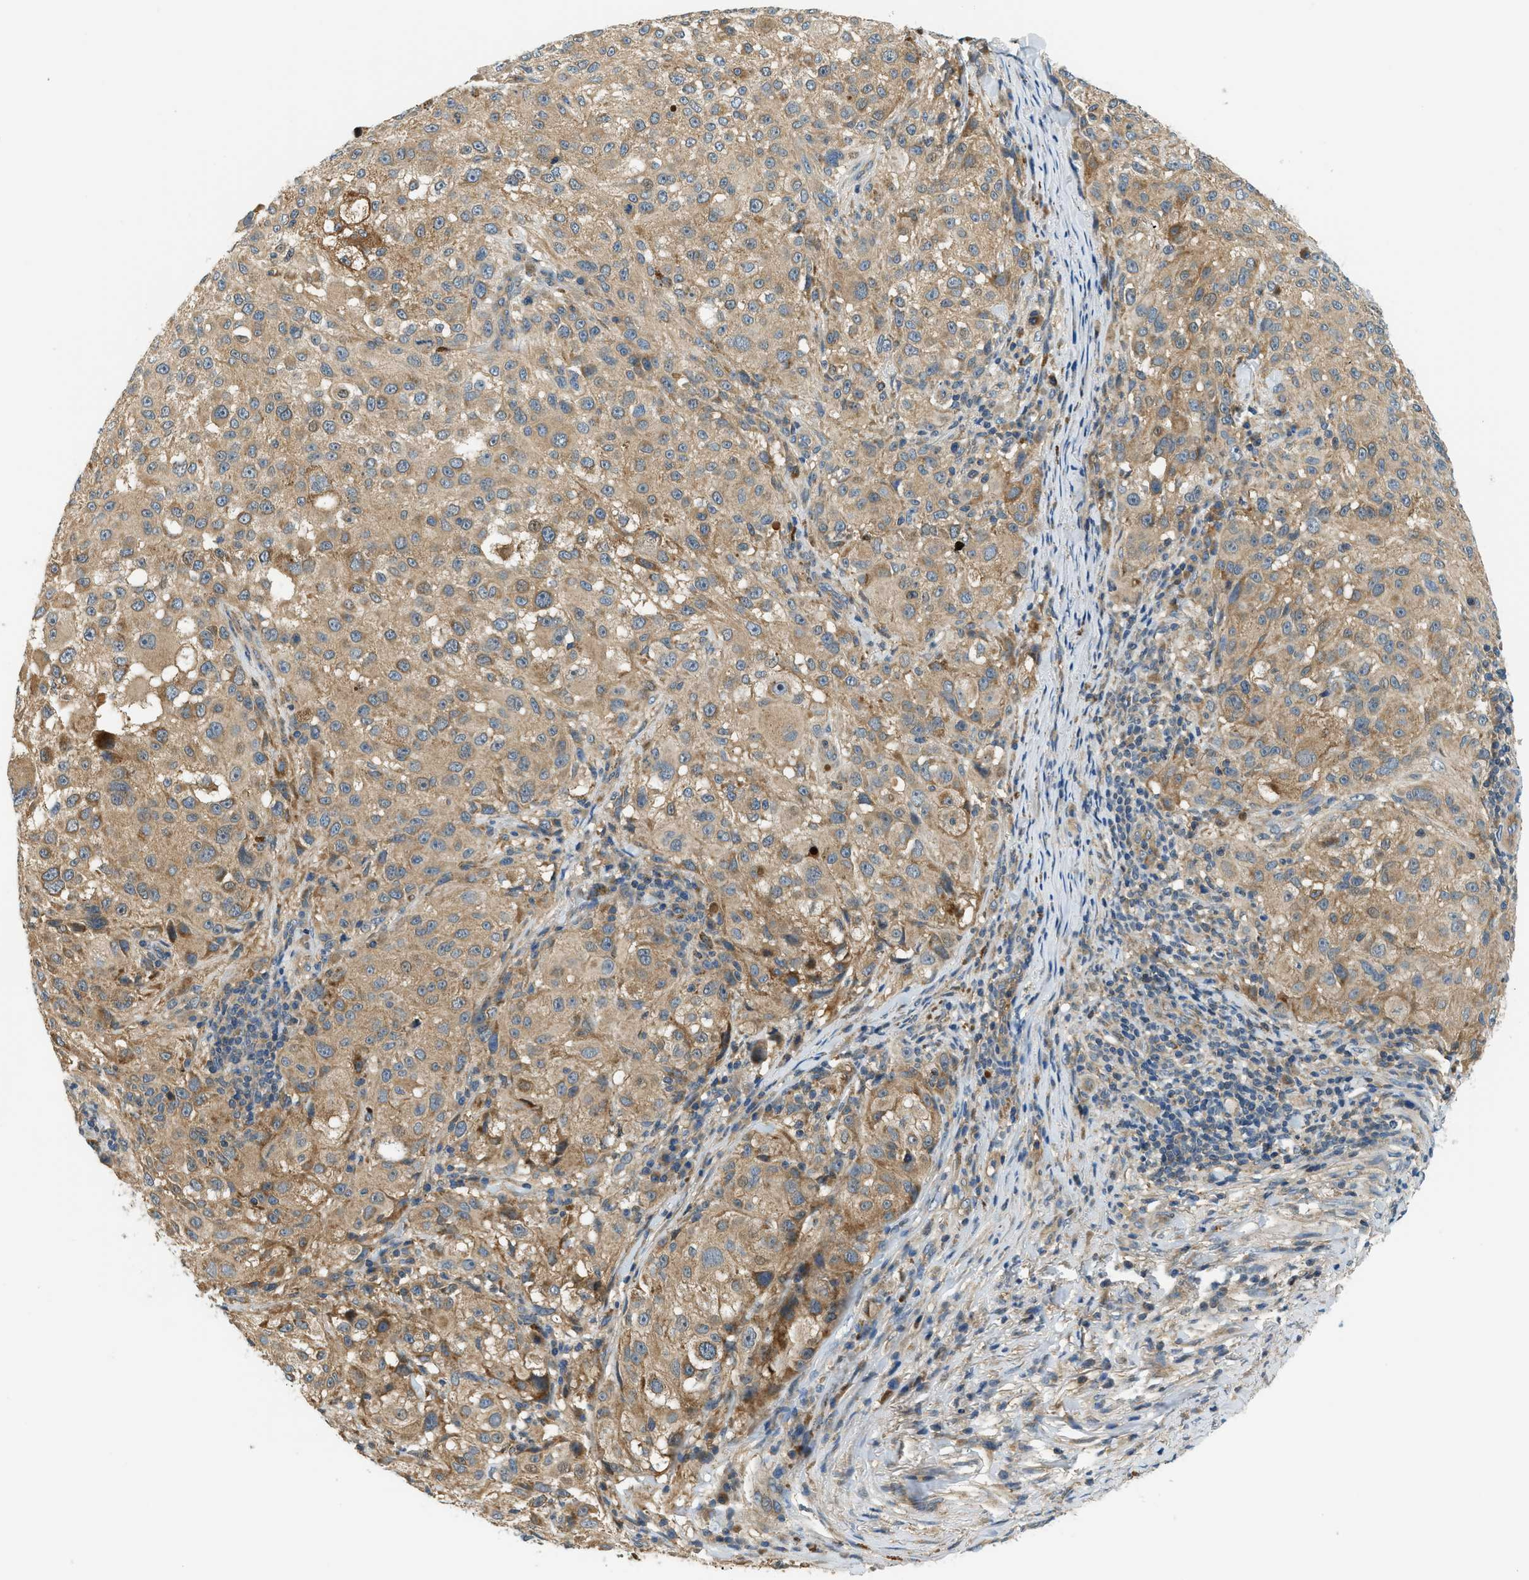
{"staining": {"intensity": "weak", "quantity": ">75%", "location": "cytoplasmic/membranous"}, "tissue": "melanoma", "cell_type": "Tumor cells", "image_type": "cancer", "snomed": [{"axis": "morphology", "description": "Necrosis, NOS"}, {"axis": "morphology", "description": "Malignant melanoma, NOS"}, {"axis": "topography", "description": "Skin"}], "caption": "Malignant melanoma was stained to show a protein in brown. There is low levels of weak cytoplasmic/membranous staining in about >75% of tumor cells.", "gene": "KCNK1", "patient": {"sex": "female", "age": 87}}